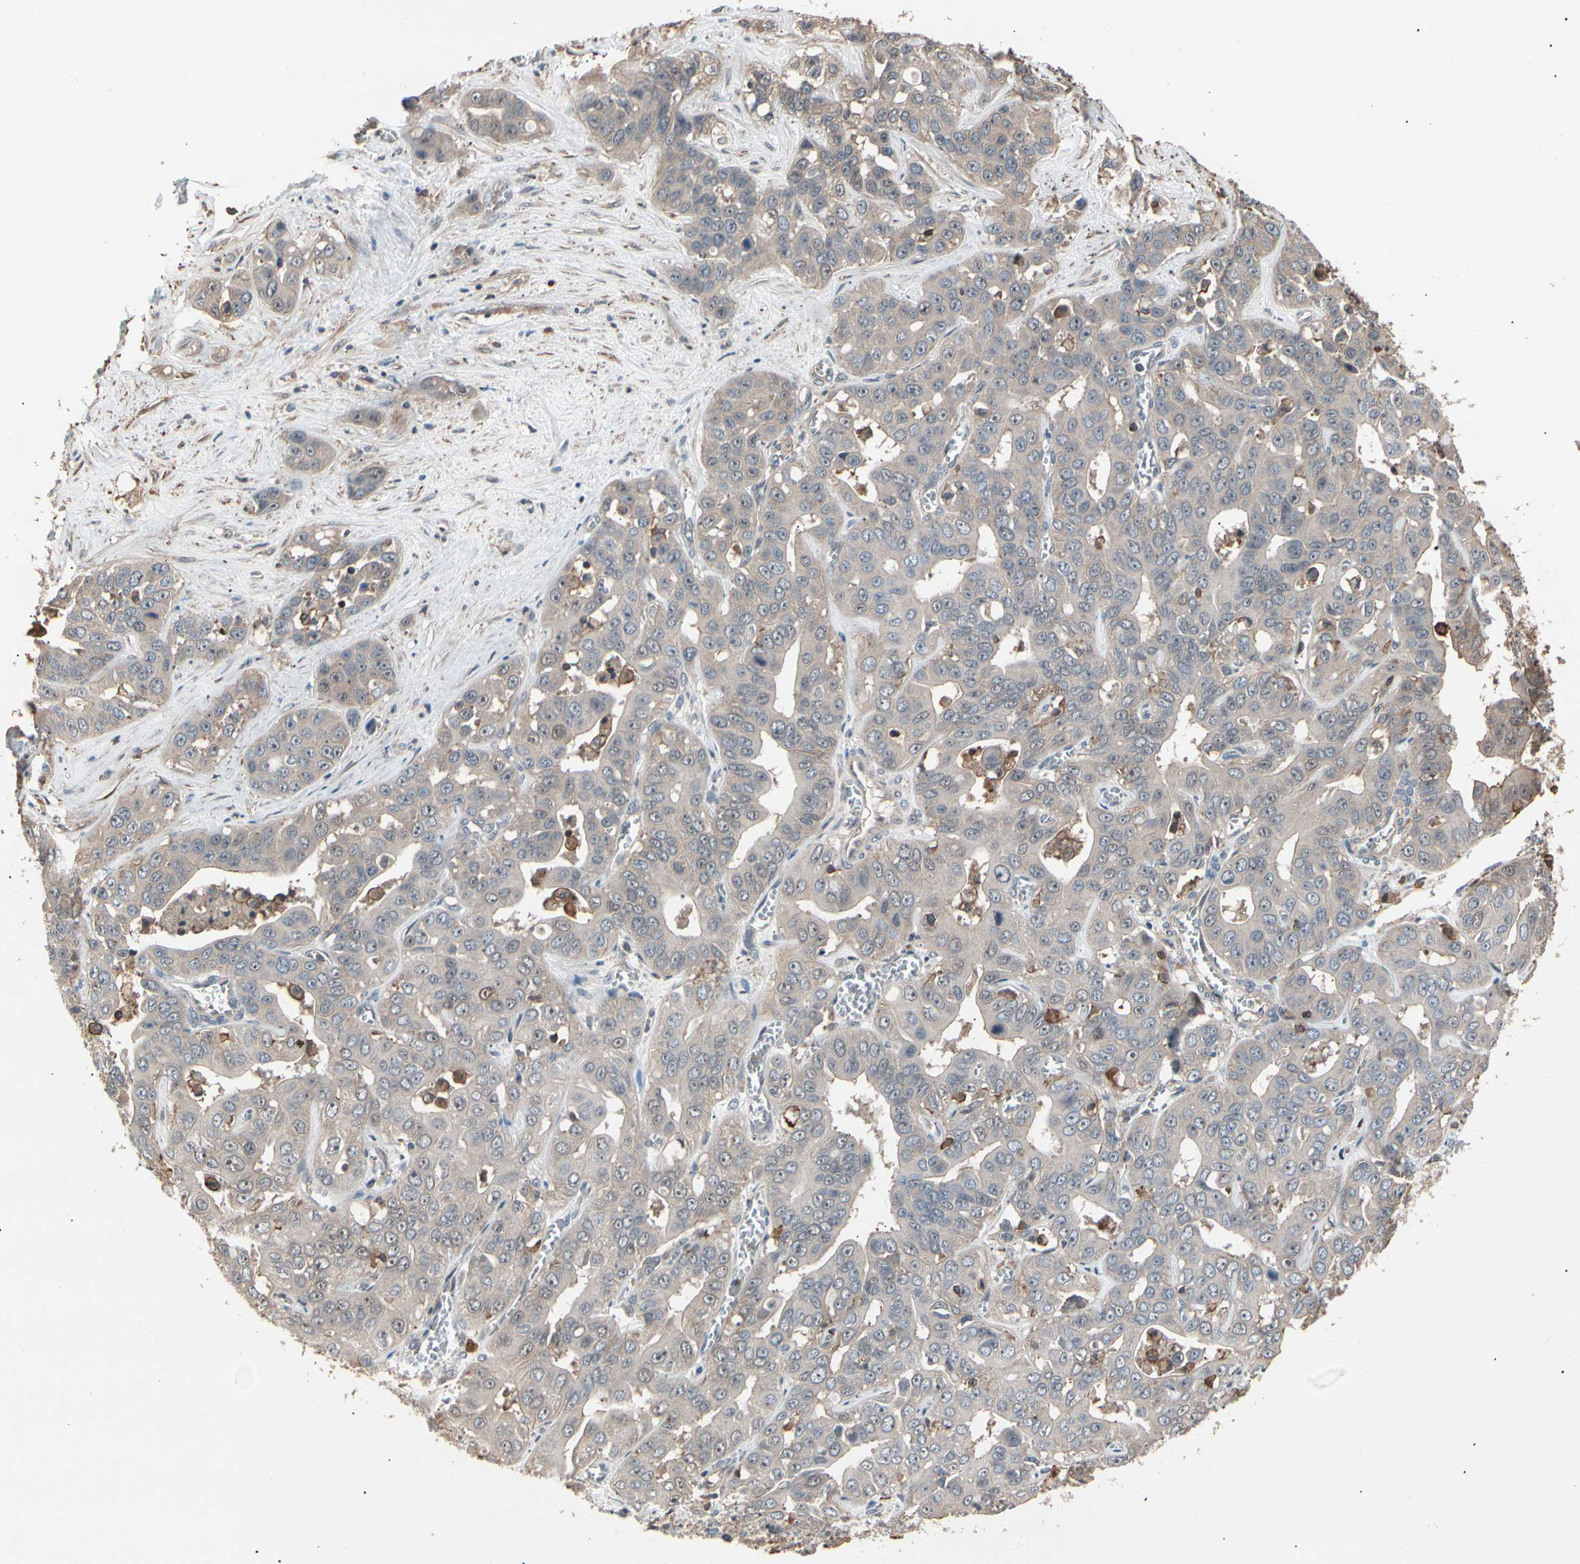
{"staining": {"intensity": "weak", "quantity": "25%-75%", "location": "cytoplasmic/membranous"}, "tissue": "liver cancer", "cell_type": "Tumor cells", "image_type": "cancer", "snomed": [{"axis": "morphology", "description": "Cholangiocarcinoma"}, {"axis": "topography", "description": "Liver"}], "caption": "A high-resolution histopathology image shows IHC staining of liver cholangiocarcinoma, which displays weak cytoplasmic/membranous expression in about 25%-75% of tumor cells.", "gene": "MAPK13", "patient": {"sex": "female", "age": 52}}